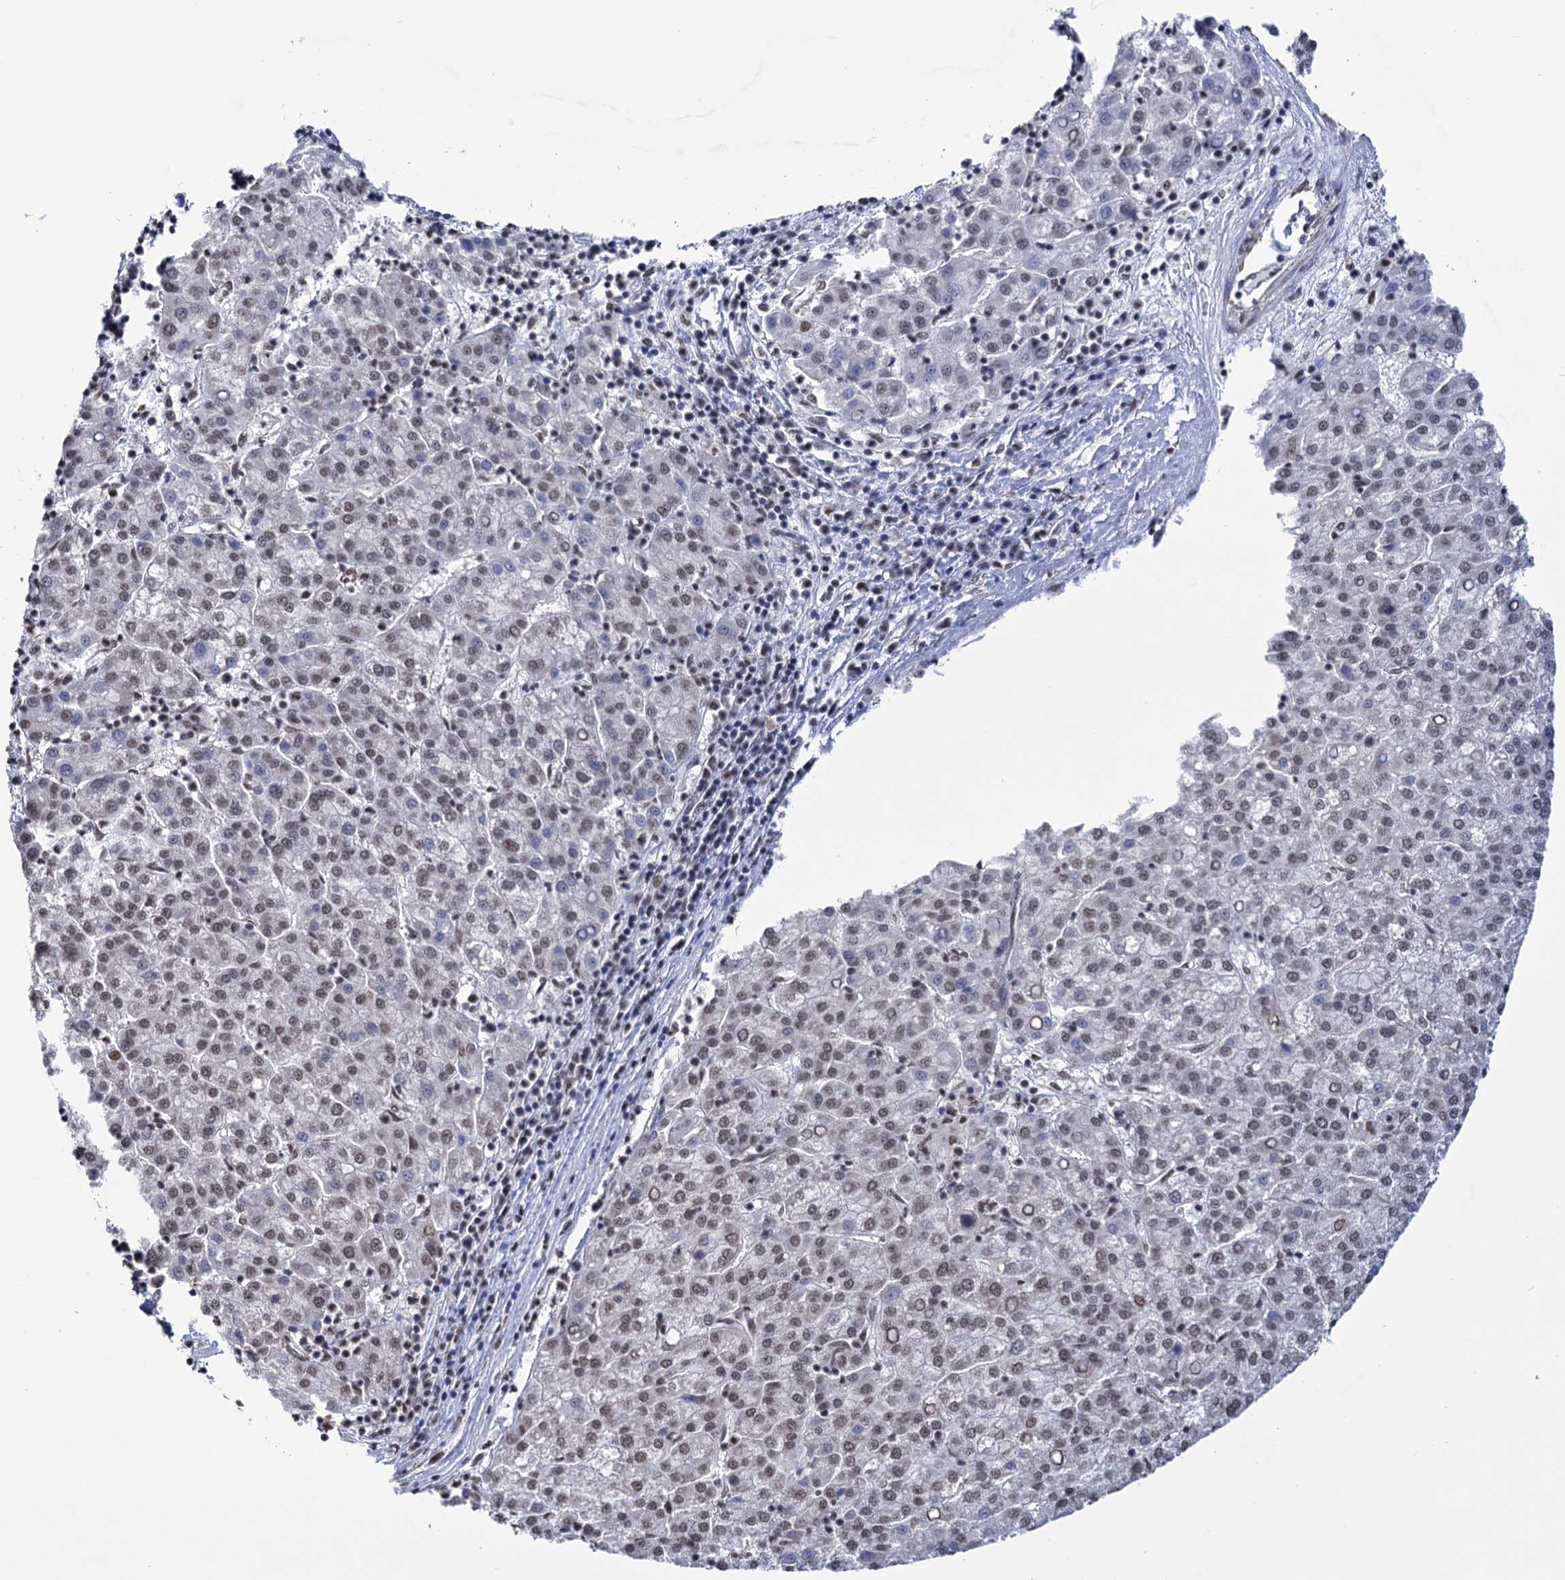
{"staining": {"intensity": "weak", "quantity": "25%-75%", "location": "nuclear"}, "tissue": "liver cancer", "cell_type": "Tumor cells", "image_type": "cancer", "snomed": [{"axis": "morphology", "description": "Carcinoma, Hepatocellular, NOS"}, {"axis": "topography", "description": "Liver"}], "caption": "This image shows liver hepatocellular carcinoma stained with immunohistochemistry (IHC) to label a protein in brown. The nuclear of tumor cells show weak positivity for the protein. Nuclei are counter-stained blue.", "gene": "ABHD10", "patient": {"sex": "female", "age": 58}}